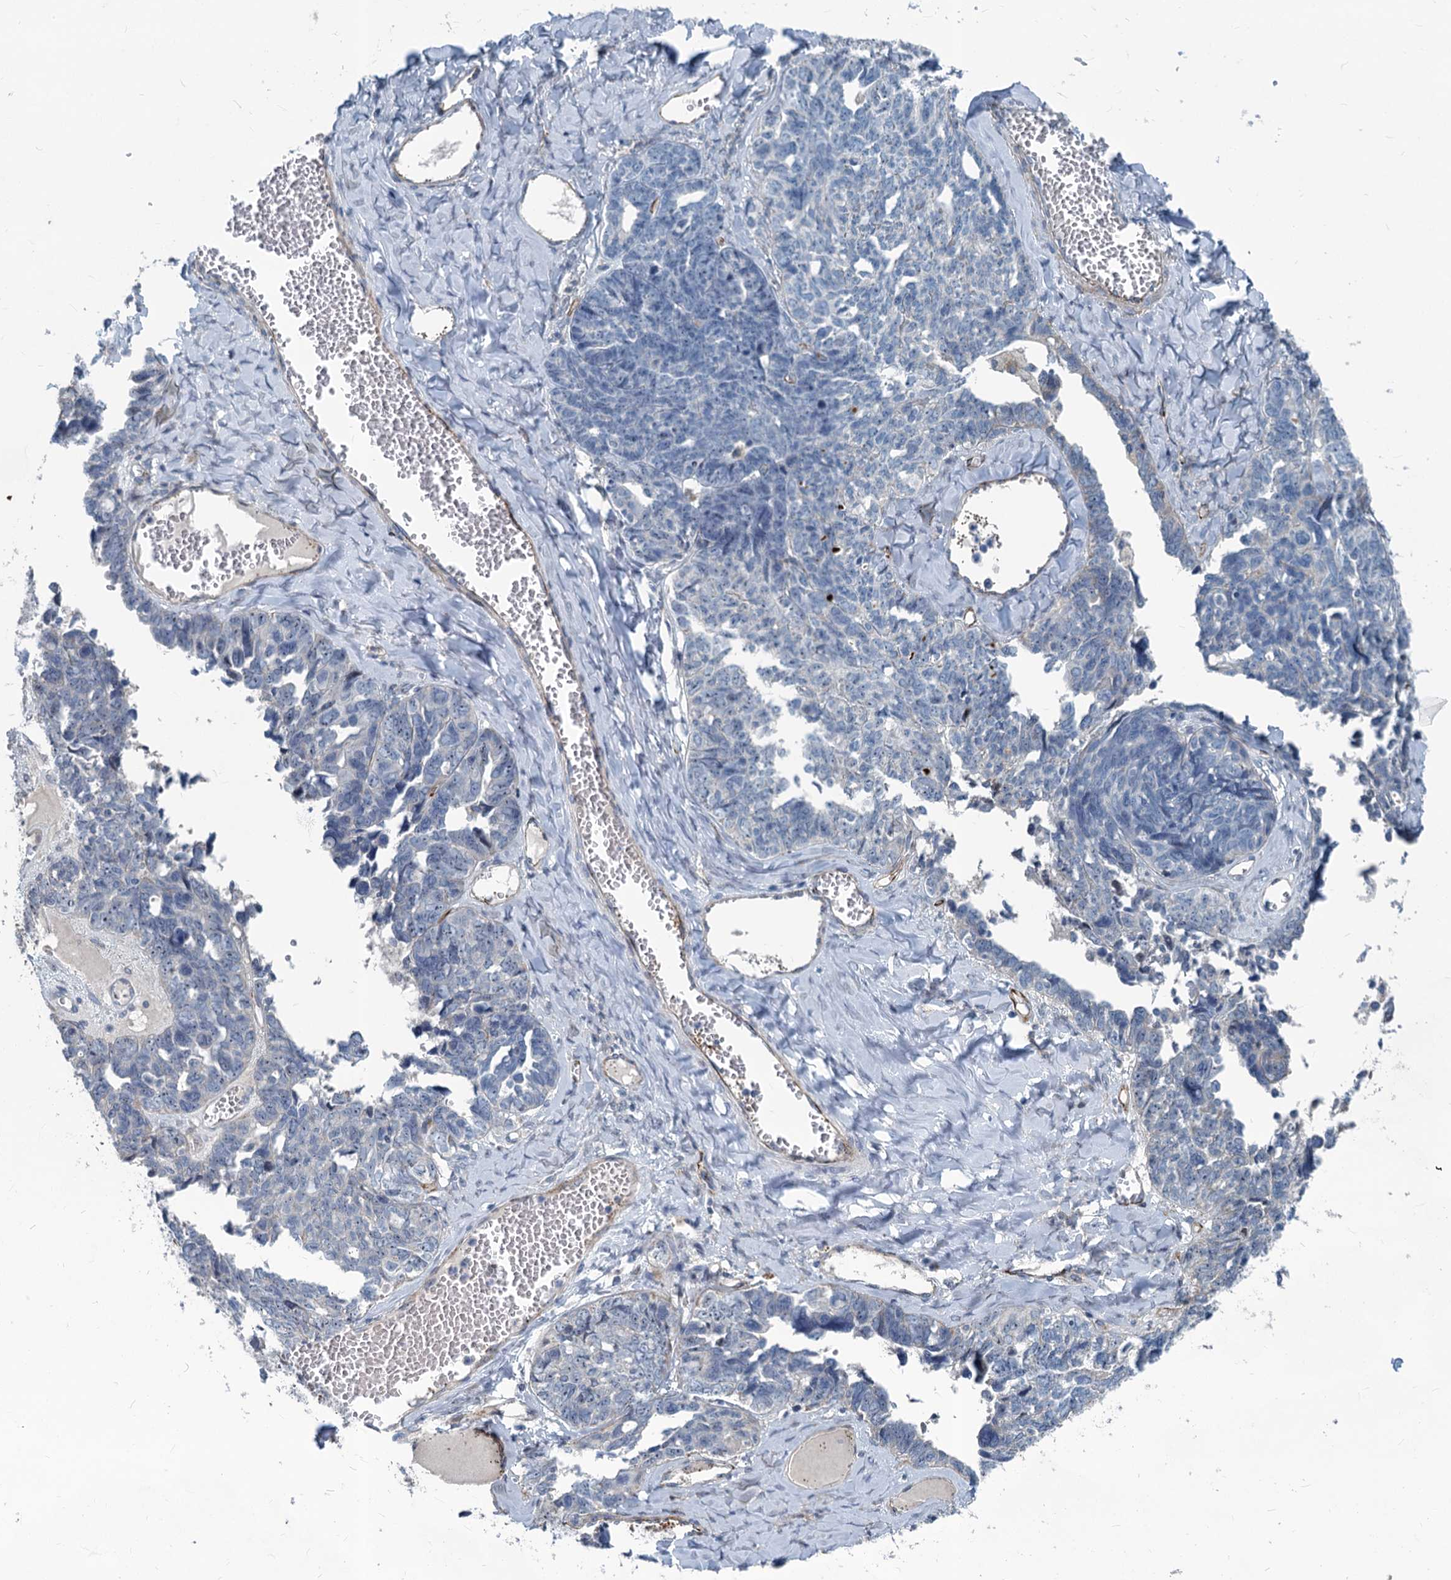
{"staining": {"intensity": "negative", "quantity": "none", "location": "none"}, "tissue": "ovarian cancer", "cell_type": "Tumor cells", "image_type": "cancer", "snomed": [{"axis": "morphology", "description": "Cystadenocarcinoma, serous, NOS"}, {"axis": "topography", "description": "Ovary"}], "caption": "Tumor cells are negative for brown protein staining in ovarian cancer (serous cystadenocarcinoma). Brightfield microscopy of IHC stained with DAB (3,3'-diaminobenzidine) (brown) and hematoxylin (blue), captured at high magnification.", "gene": "ASXL3", "patient": {"sex": "female", "age": 79}}